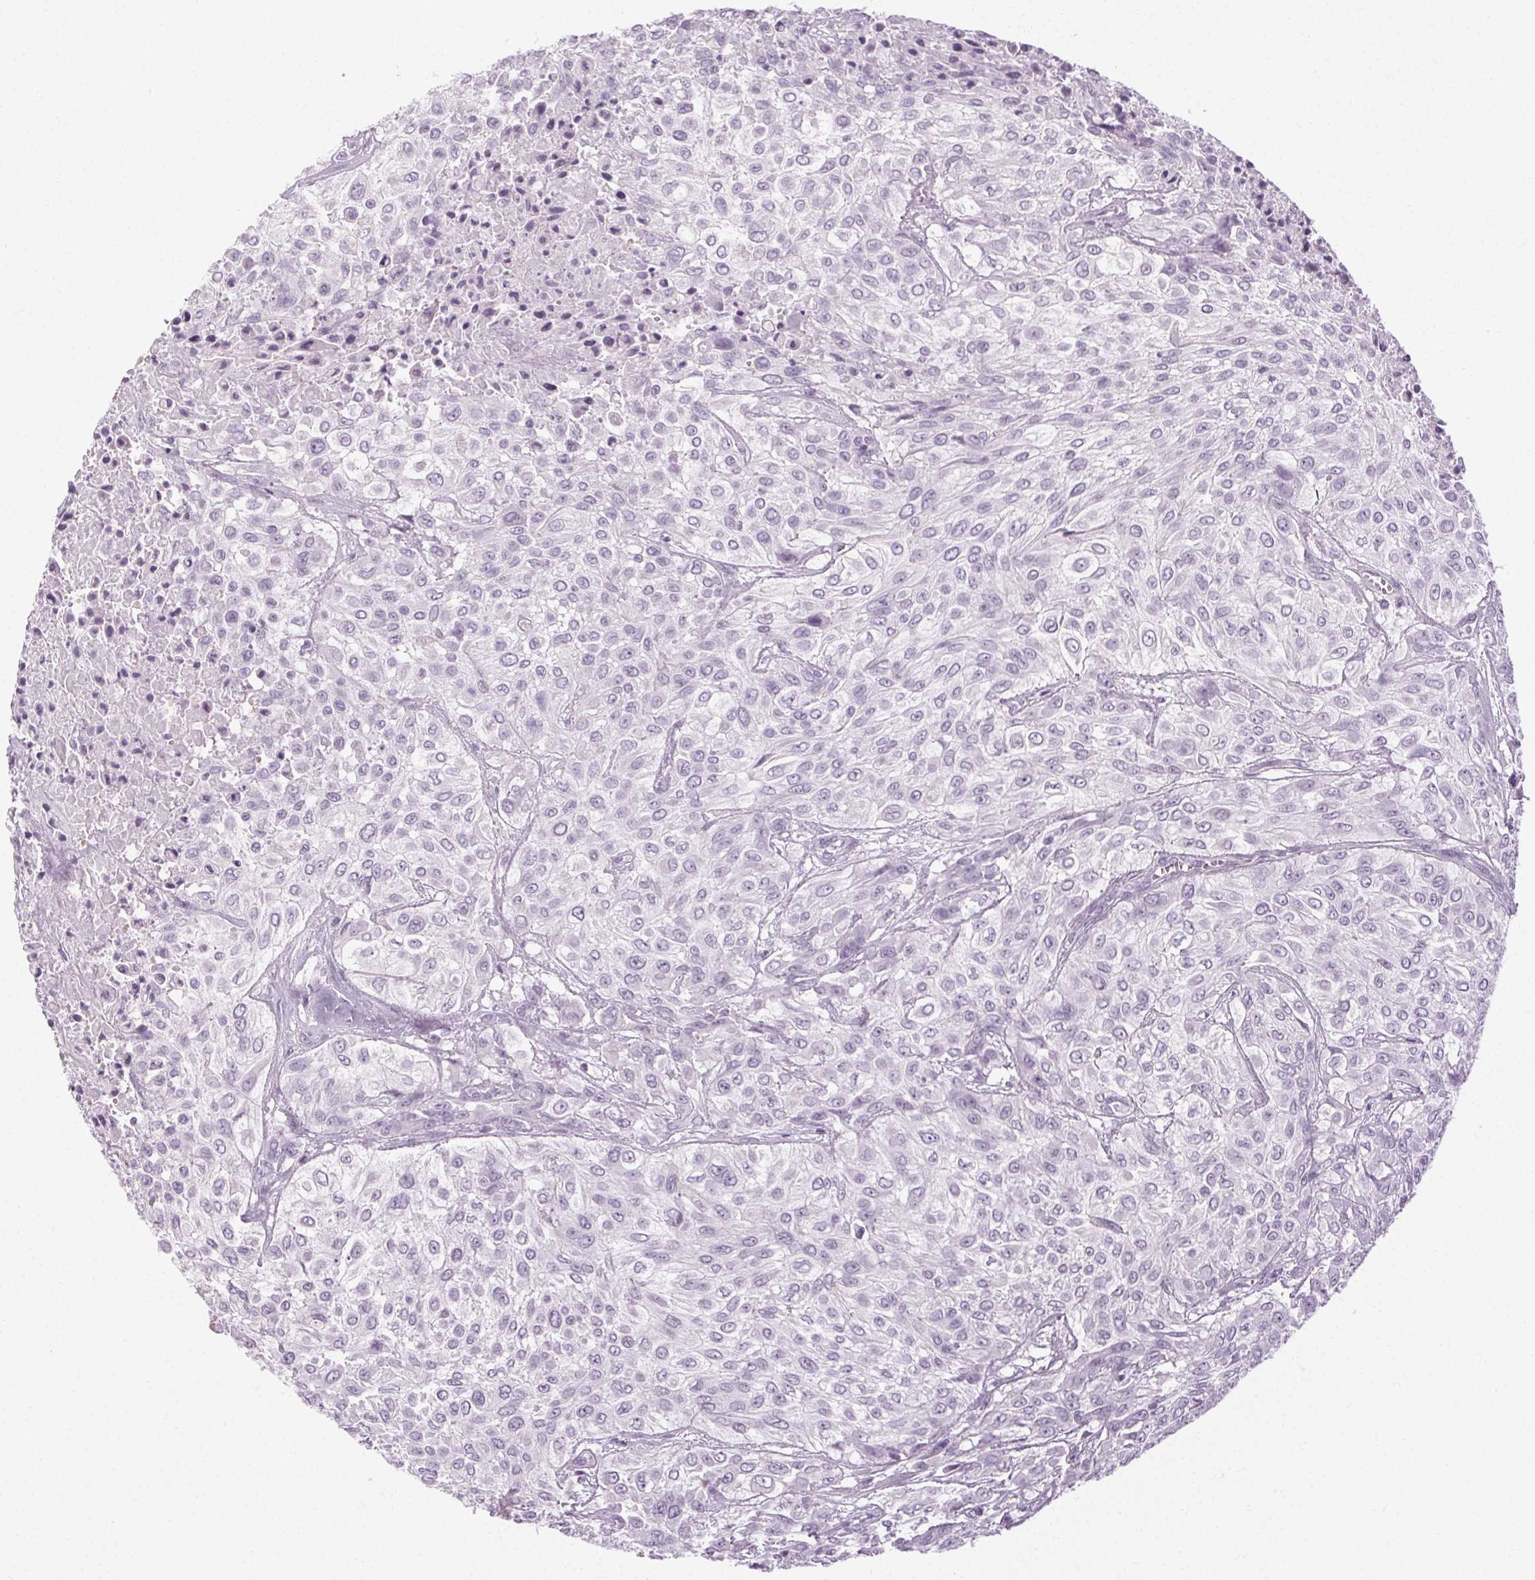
{"staining": {"intensity": "negative", "quantity": "none", "location": "none"}, "tissue": "urothelial cancer", "cell_type": "Tumor cells", "image_type": "cancer", "snomed": [{"axis": "morphology", "description": "Urothelial carcinoma, High grade"}, {"axis": "topography", "description": "Urinary bladder"}], "caption": "Image shows no significant protein positivity in tumor cells of urothelial carcinoma (high-grade).", "gene": "POMC", "patient": {"sex": "male", "age": 57}}